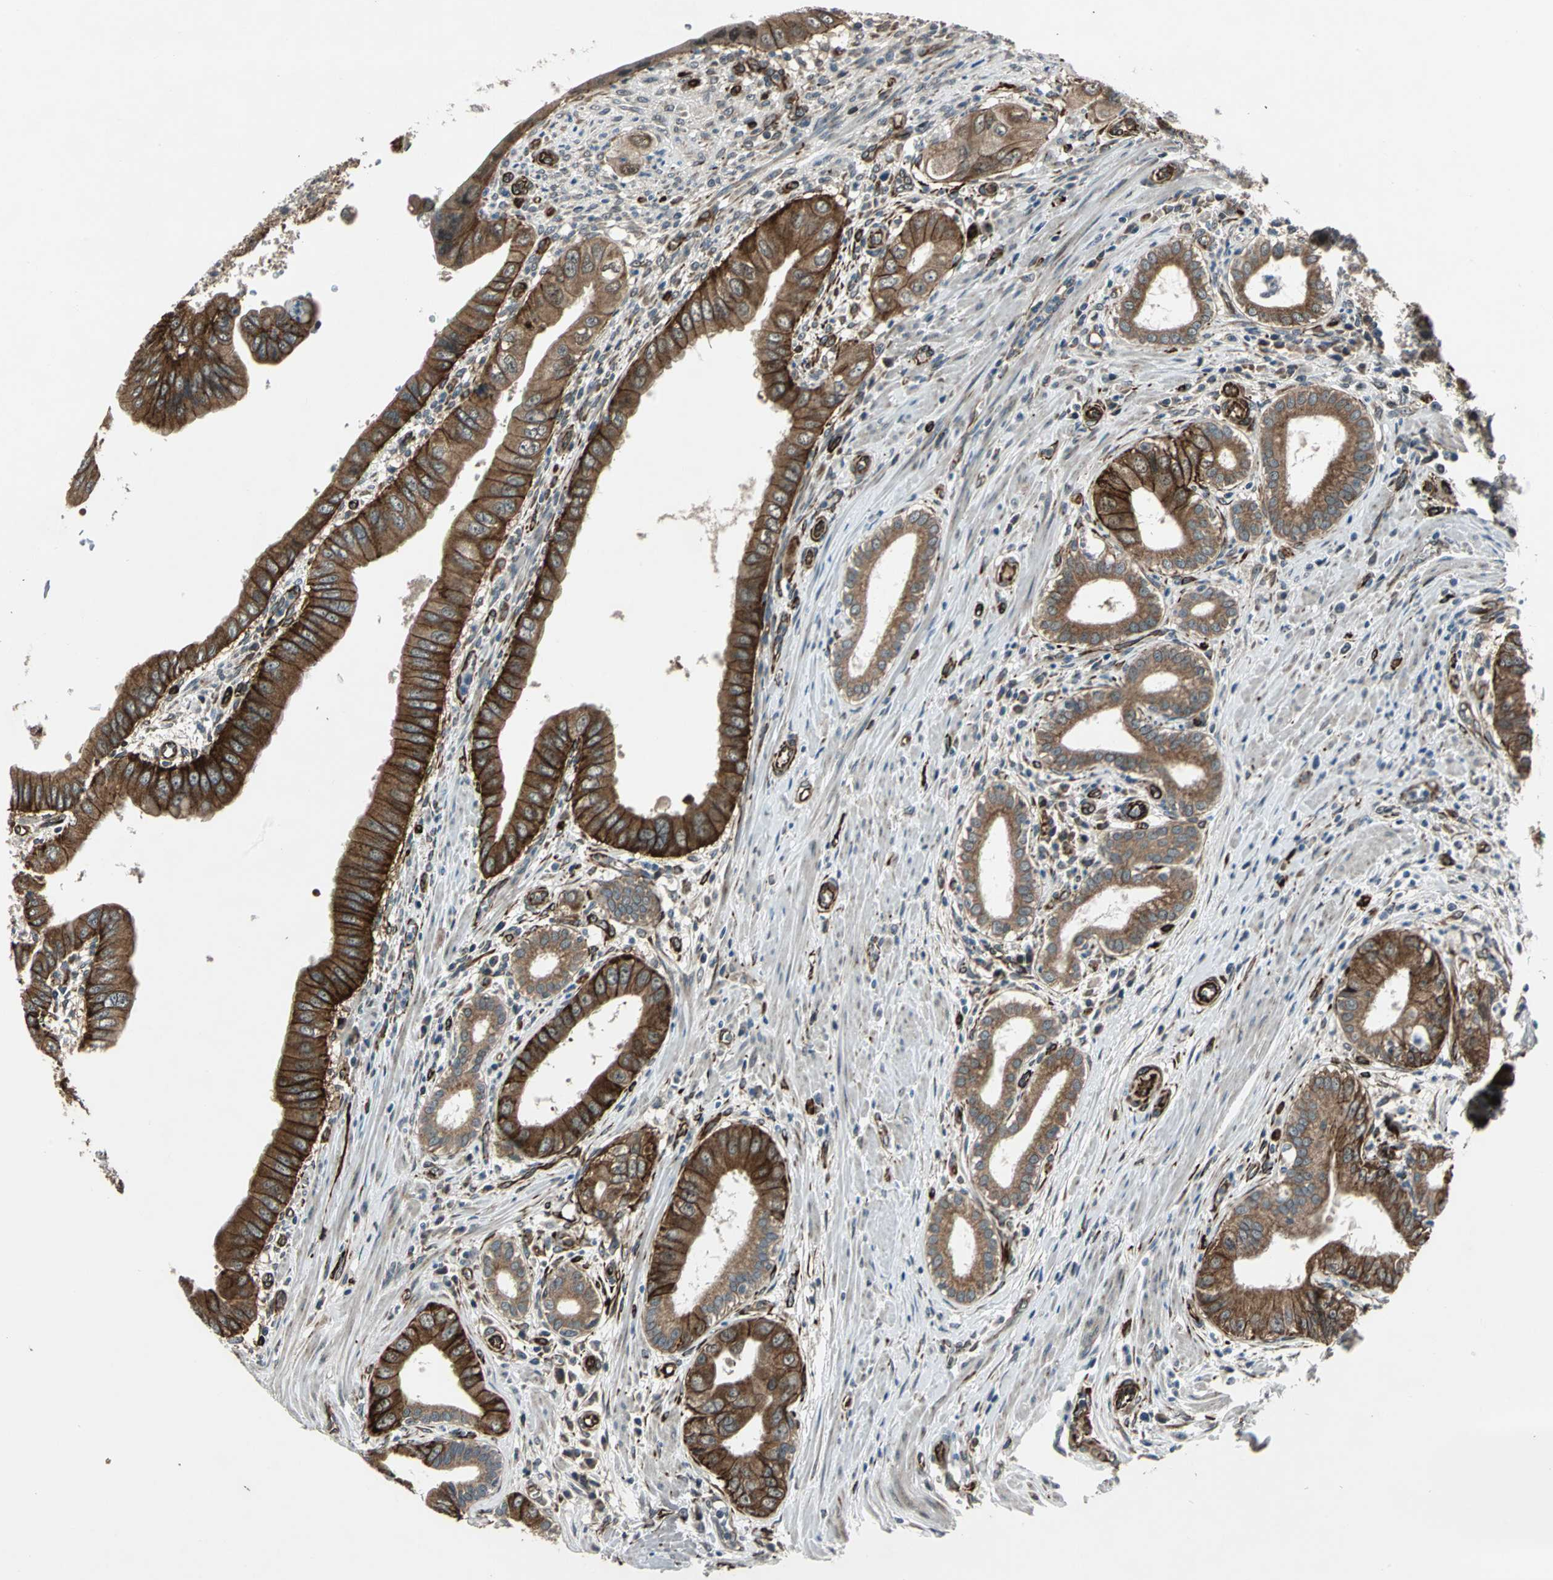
{"staining": {"intensity": "strong", "quantity": ">75%", "location": "cytoplasmic/membranous"}, "tissue": "pancreatic cancer", "cell_type": "Tumor cells", "image_type": "cancer", "snomed": [{"axis": "morphology", "description": "Normal tissue, NOS"}, {"axis": "topography", "description": "Lymph node"}], "caption": "IHC of pancreatic cancer reveals high levels of strong cytoplasmic/membranous staining in approximately >75% of tumor cells.", "gene": "EXD2", "patient": {"sex": "male", "age": 50}}